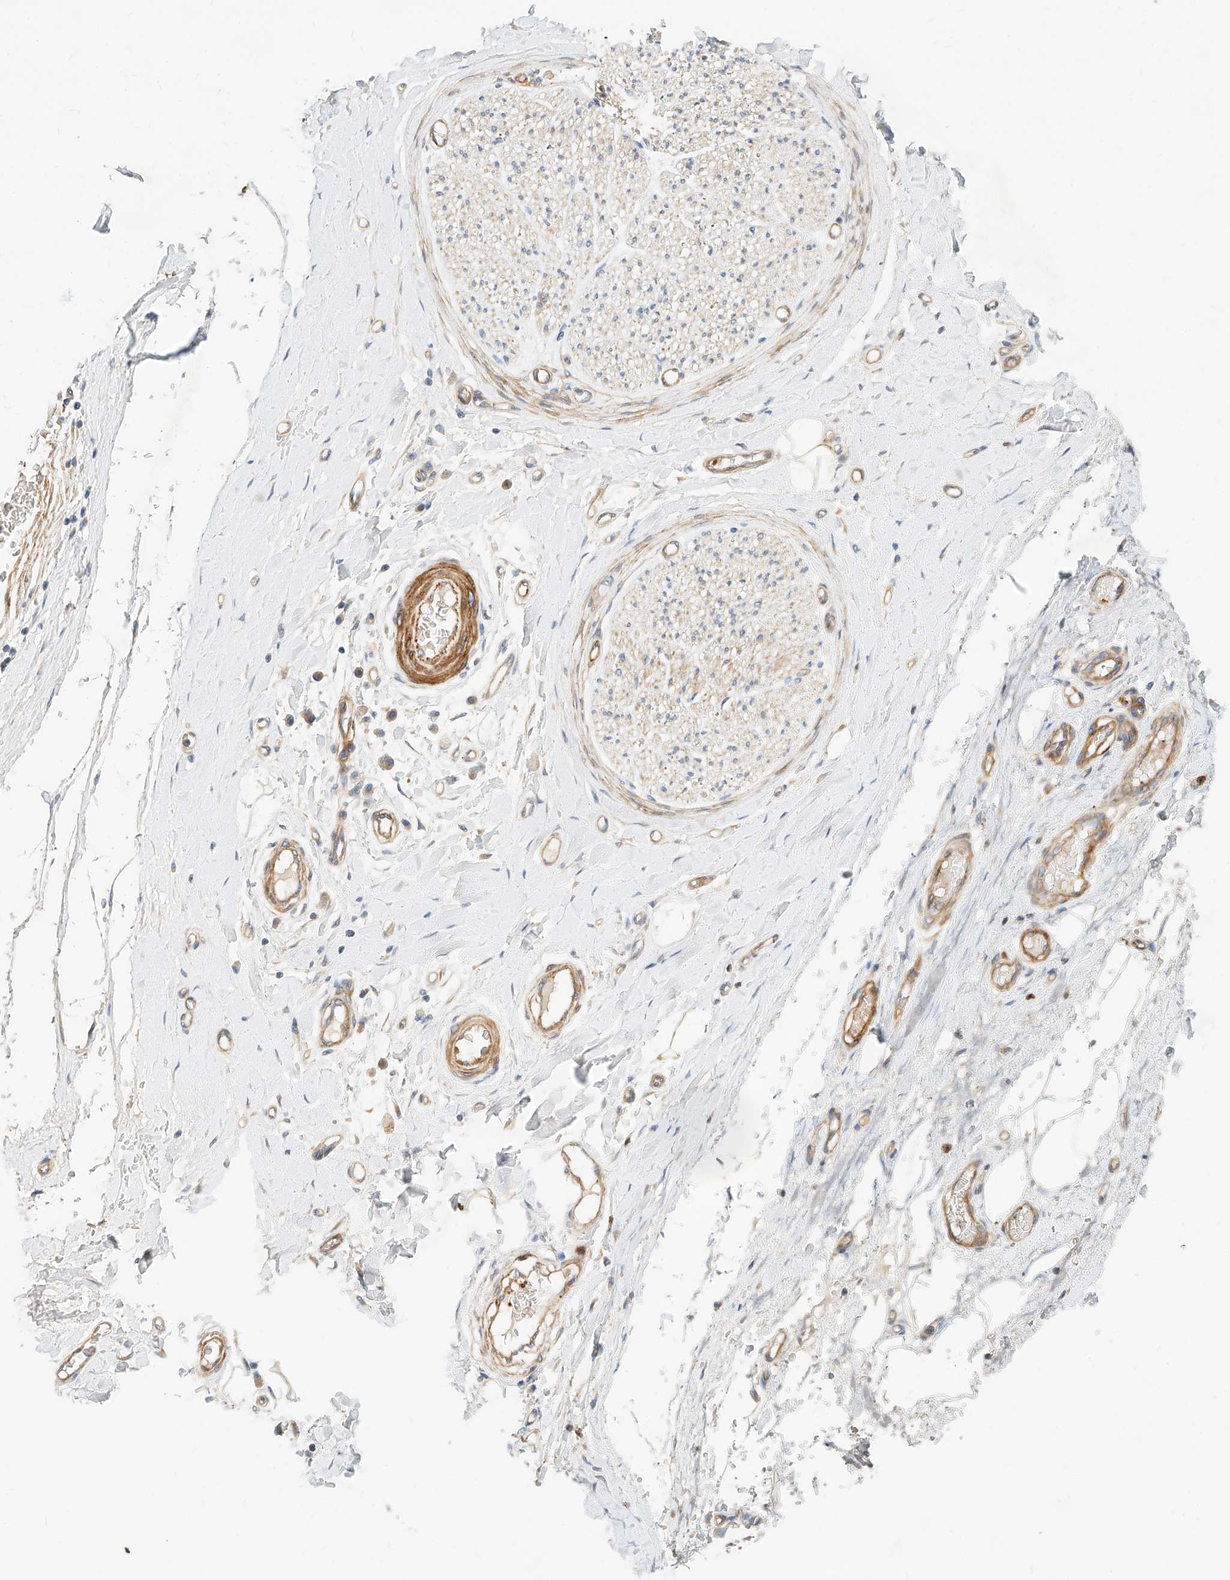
{"staining": {"intensity": "moderate", "quantity": "<25%", "location": "cytoplasmic/membranous"}, "tissue": "adipose tissue", "cell_type": "Adipocytes", "image_type": "normal", "snomed": [{"axis": "morphology", "description": "Normal tissue, NOS"}, {"axis": "morphology", "description": "Adenocarcinoma, NOS"}, {"axis": "topography", "description": "Esophagus"}, {"axis": "topography", "description": "Stomach, upper"}, {"axis": "topography", "description": "Peripheral nerve tissue"}], "caption": "IHC (DAB) staining of benign adipose tissue displays moderate cytoplasmic/membranous protein positivity in approximately <25% of adipocytes. (DAB = brown stain, brightfield microscopy at high magnification).", "gene": "KCNH5", "patient": {"sex": "male", "age": 62}}